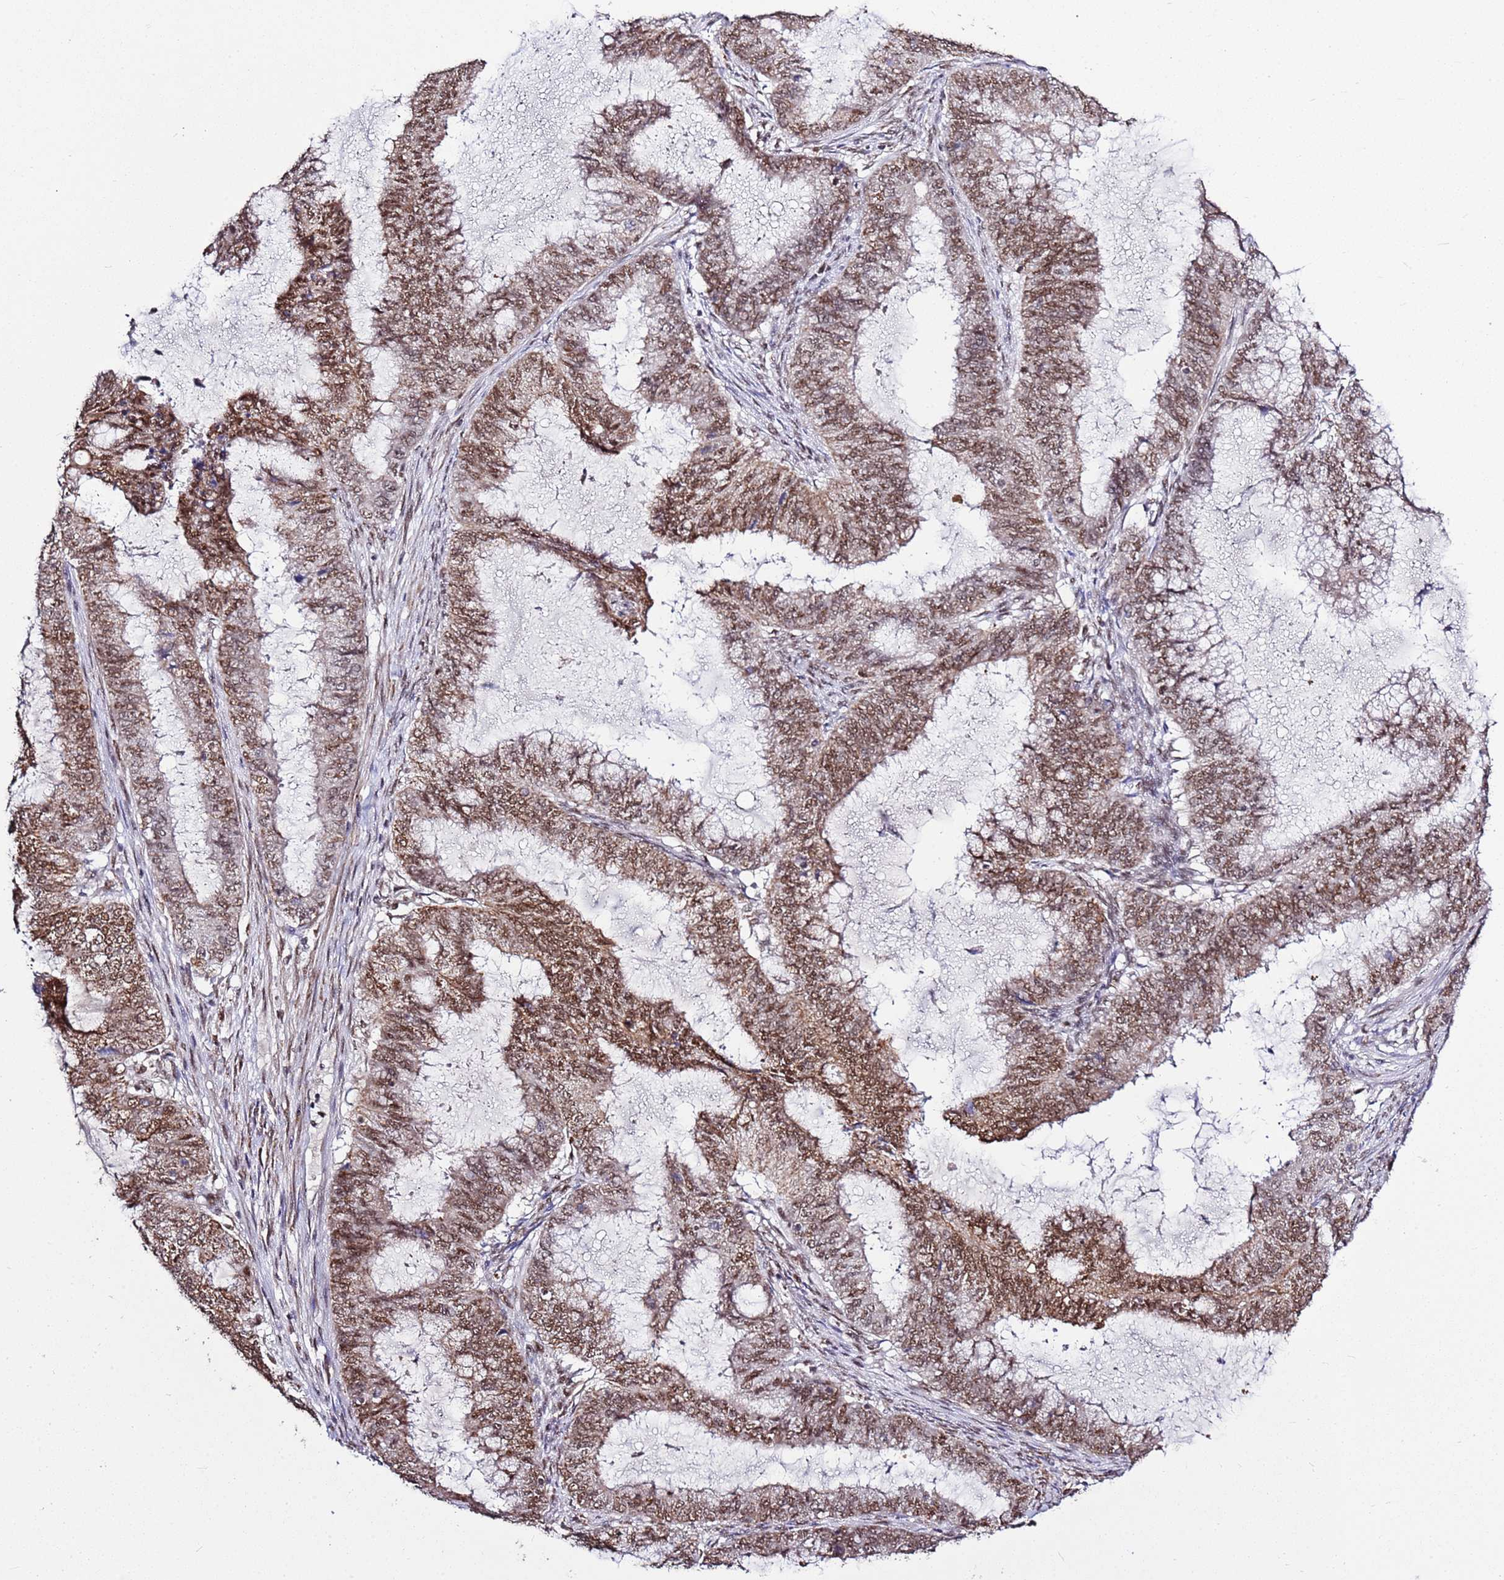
{"staining": {"intensity": "strong", "quantity": ">75%", "location": "cytoplasmic/membranous,nuclear"}, "tissue": "endometrial cancer", "cell_type": "Tumor cells", "image_type": "cancer", "snomed": [{"axis": "morphology", "description": "Adenocarcinoma, NOS"}, {"axis": "topography", "description": "Endometrium"}], "caption": "Endometrial cancer tissue reveals strong cytoplasmic/membranous and nuclear expression in approximately >75% of tumor cells", "gene": "AKAP8L", "patient": {"sex": "female", "age": 51}}